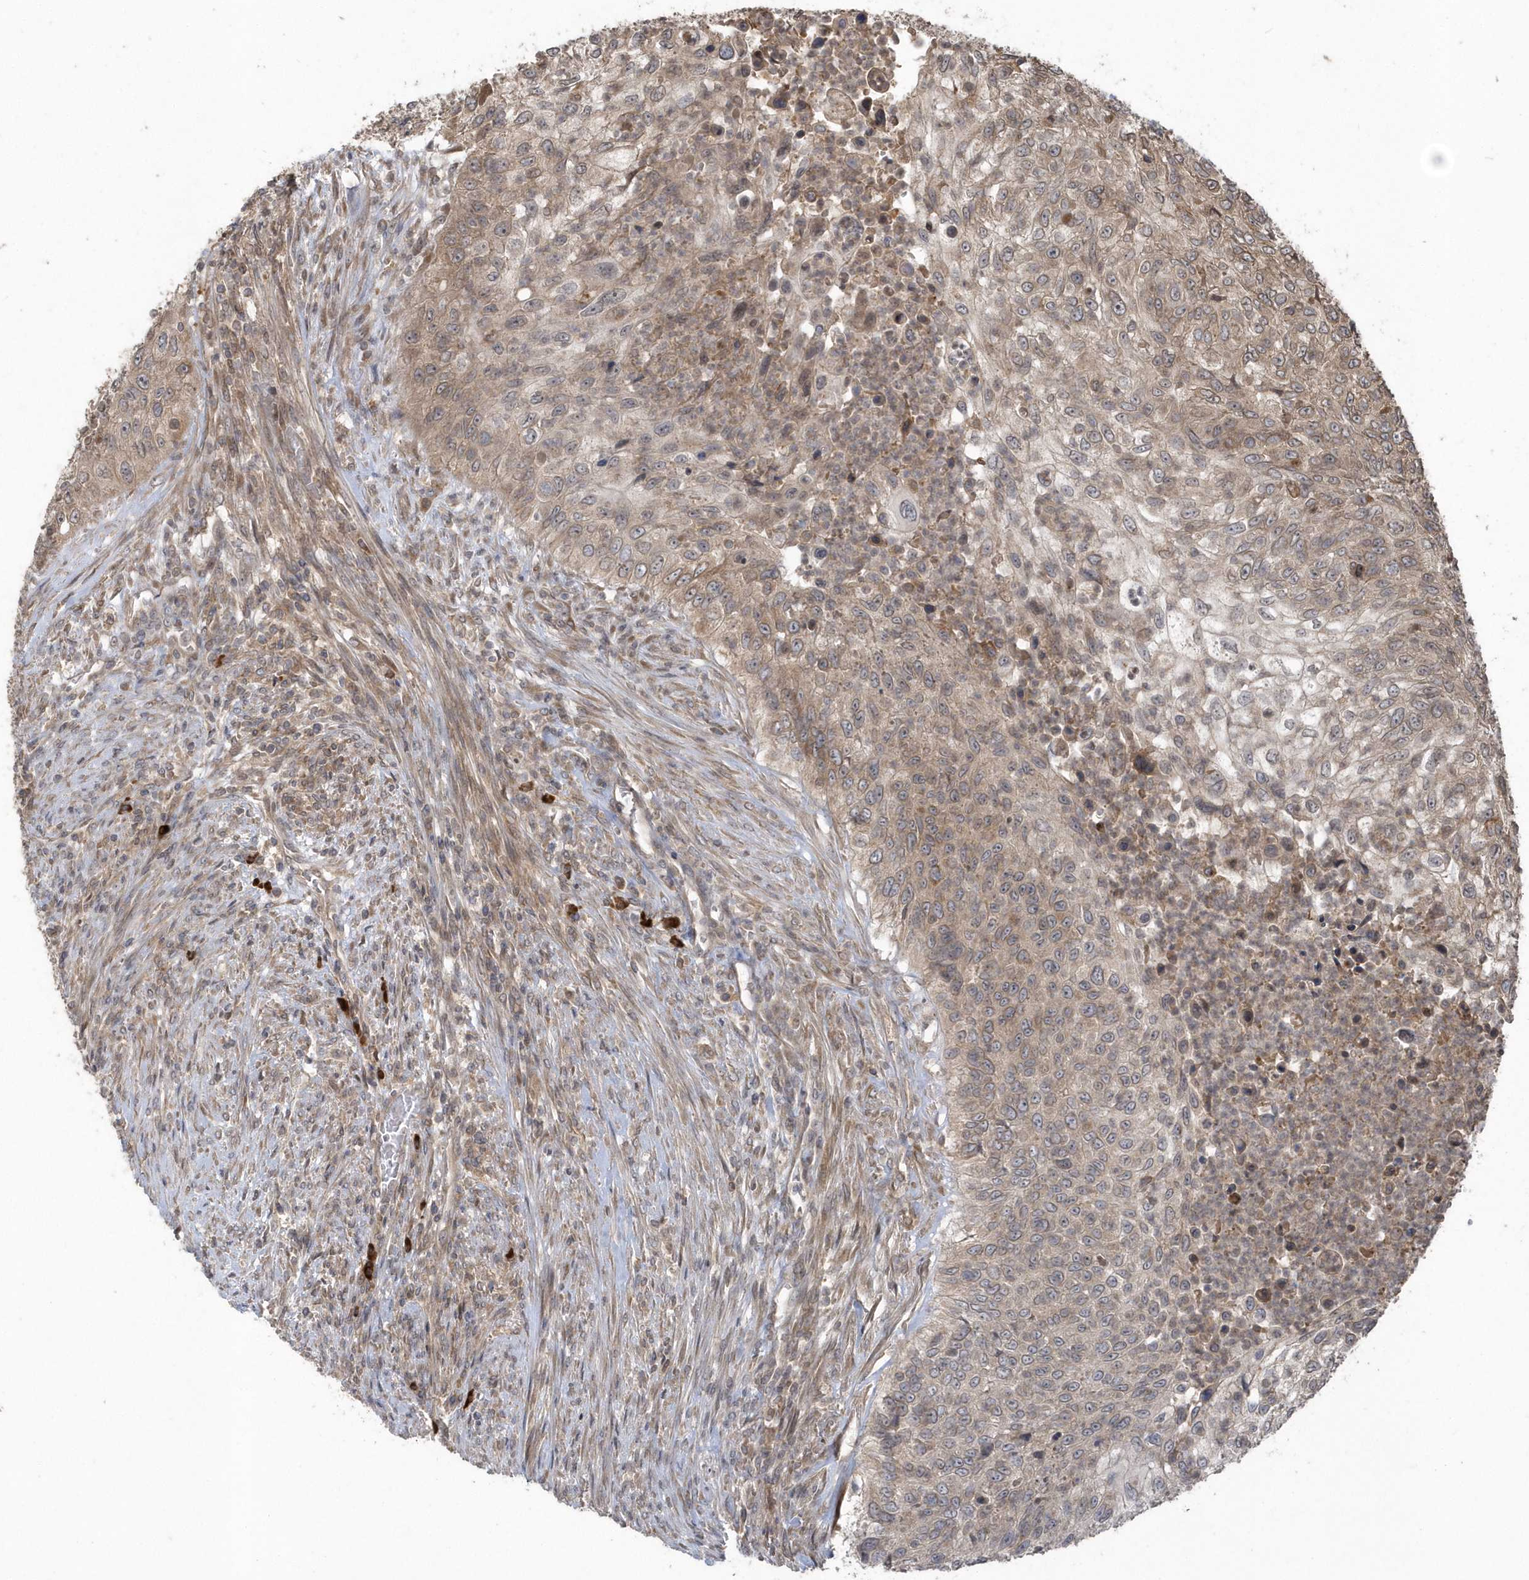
{"staining": {"intensity": "weak", "quantity": "25%-75%", "location": "cytoplasmic/membranous"}, "tissue": "urothelial cancer", "cell_type": "Tumor cells", "image_type": "cancer", "snomed": [{"axis": "morphology", "description": "Urothelial carcinoma, High grade"}, {"axis": "topography", "description": "Urinary bladder"}], "caption": "This image shows immunohistochemistry staining of high-grade urothelial carcinoma, with low weak cytoplasmic/membranous positivity in about 25%-75% of tumor cells.", "gene": "HERPUD1", "patient": {"sex": "female", "age": 60}}